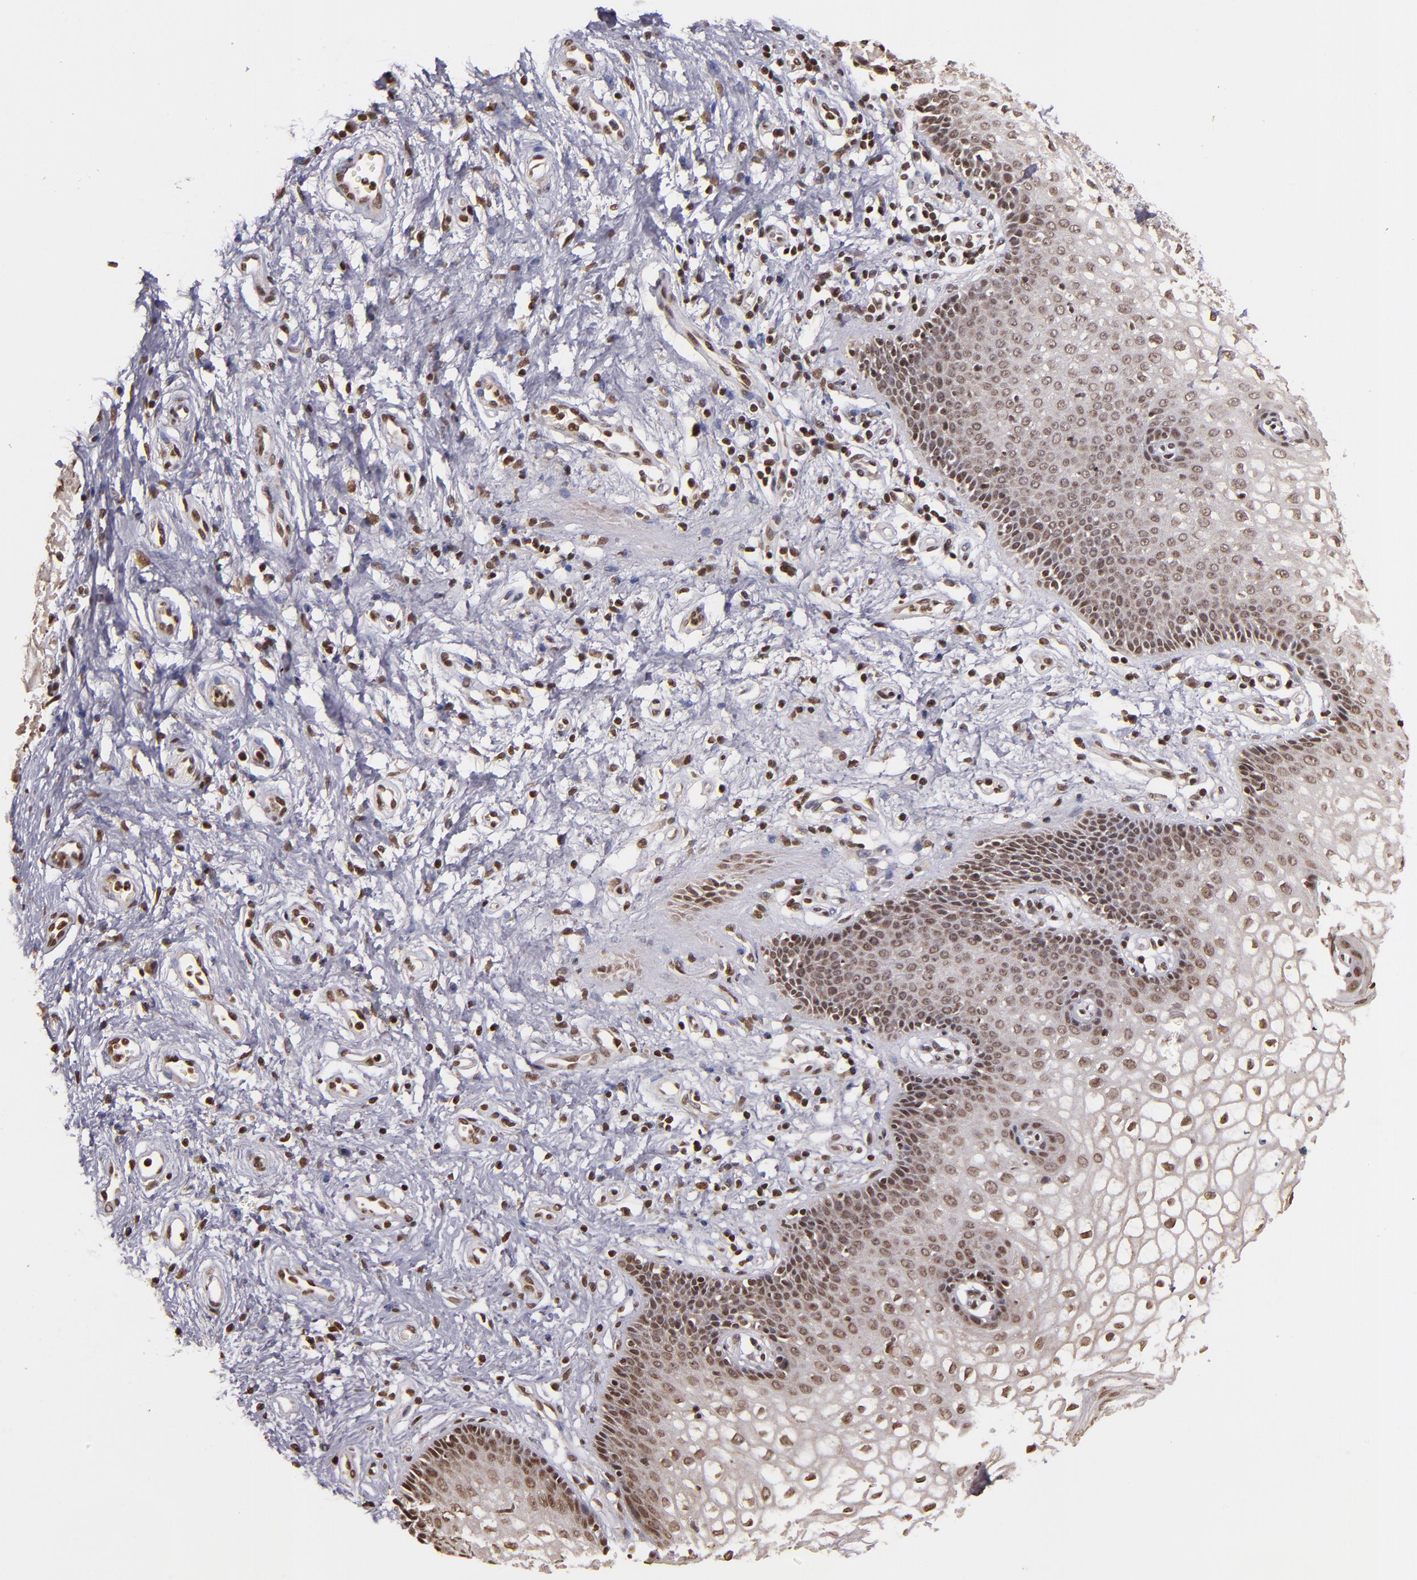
{"staining": {"intensity": "moderate", "quantity": "25%-75%", "location": "nuclear"}, "tissue": "vagina", "cell_type": "Squamous epithelial cells", "image_type": "normal", "snomed": [{"axis": "morphology", "description": "Normal tissue, NOS"}, {"axis": "topography", "description": "Vagina"}], "caption": "IHC micrograph of normal vagina: human vagina stained using immunohistochemistry (IHC) exhibits medium levels of moderate protein expression localized specifically in the nuclear of squamous epithelial cells, appearing as a nuclear brown color.", "gene": "CUL3", "patient": {"sex": "female", "age": 34}}